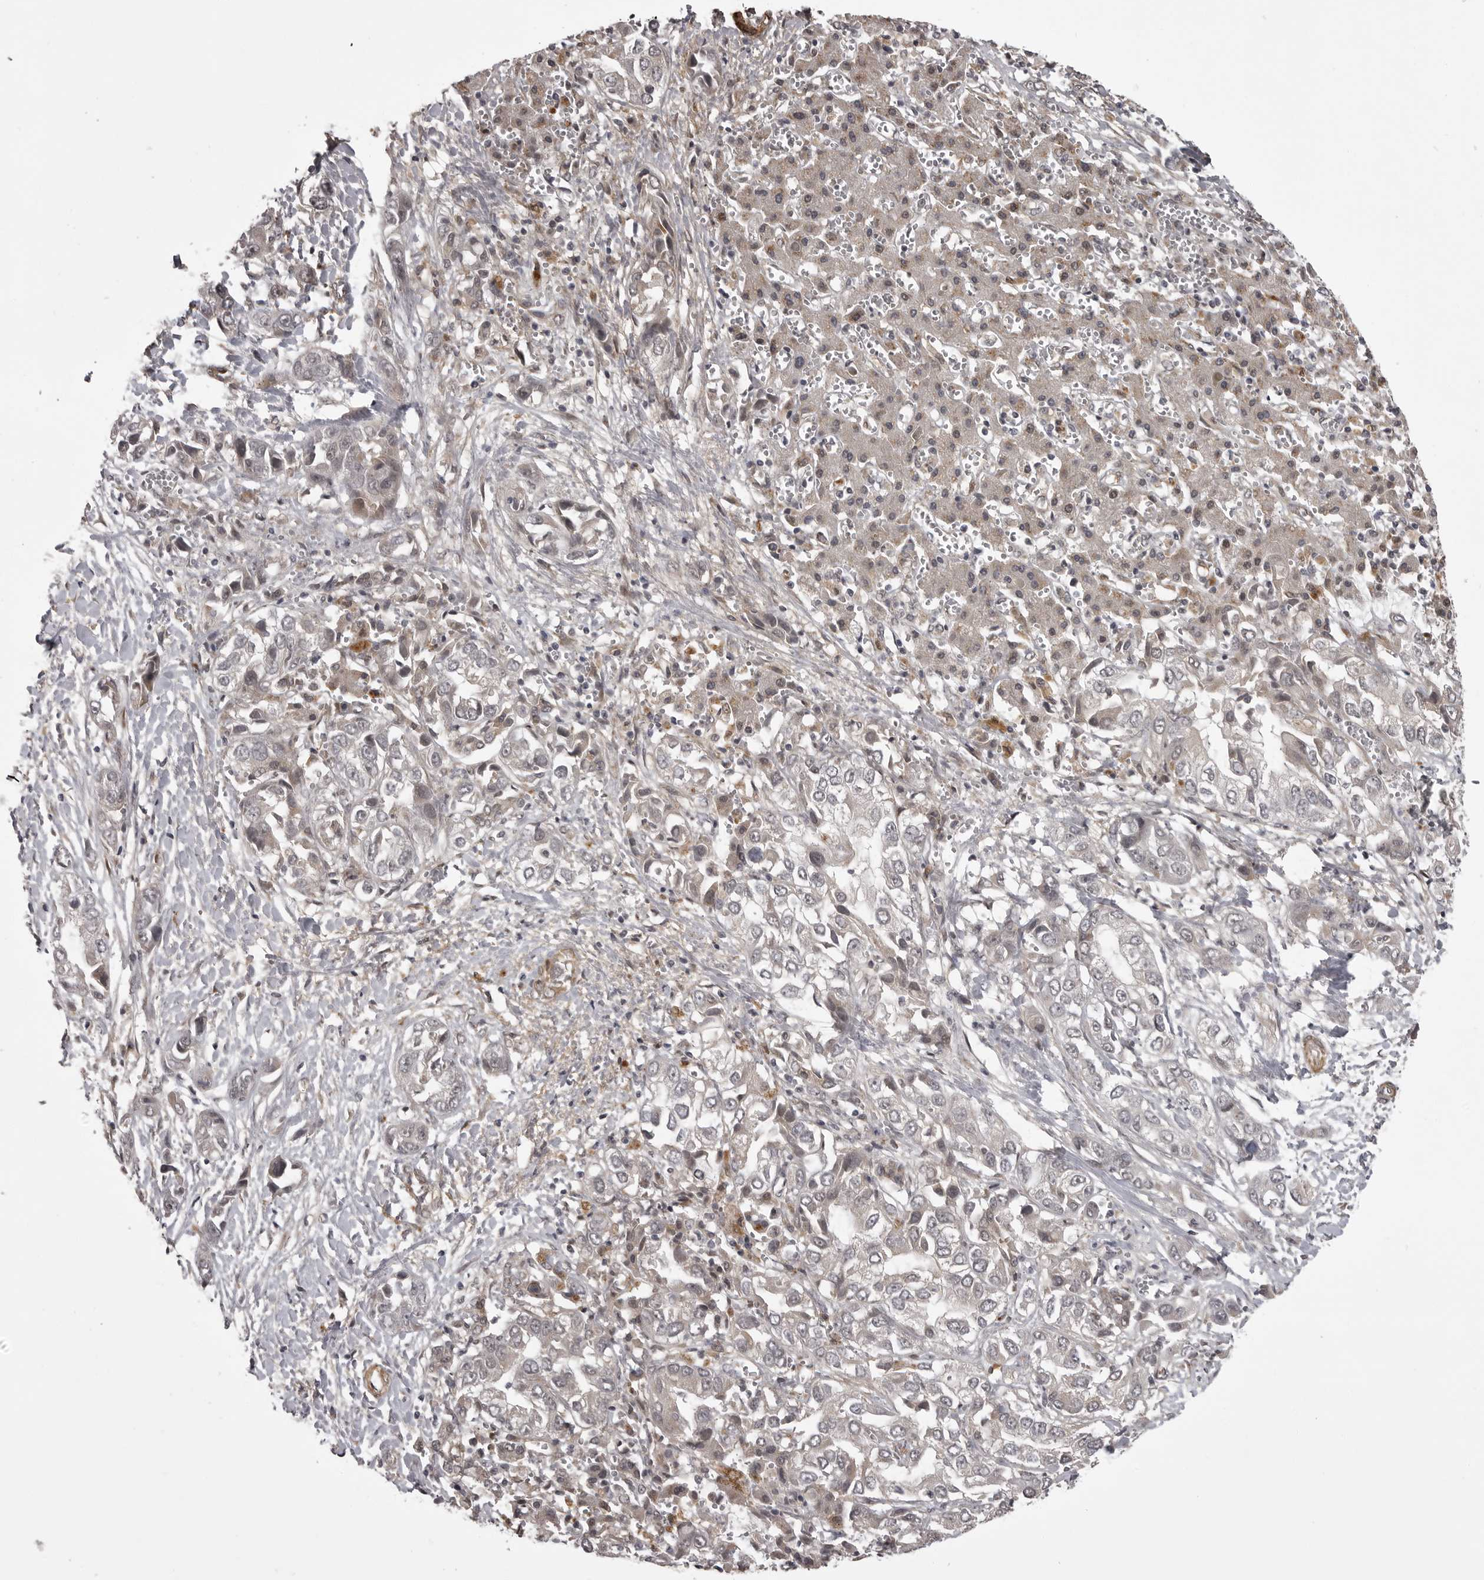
{"staining": {"intensity": "moderate", "quantity": "25%-75%", "location": "cytoplasmic/membranous"}, "tissue": "liver cancer", "cell_type": "Tumor cells", "image_type": "cancer", "snomed": [{"axis": "morphology", "description": "Cholangiocarcinoma"}, {"axis": "topography", "description": "Liver"}], "caption": "Protein expression analysis of cholangiocarcinoma (liver) shows moderate cytoplasmic/membranous positivity in approximately 25%-75% of tumor cells.", "gene": "SNX16", "patient": {"sex": "female", "age": 52}}